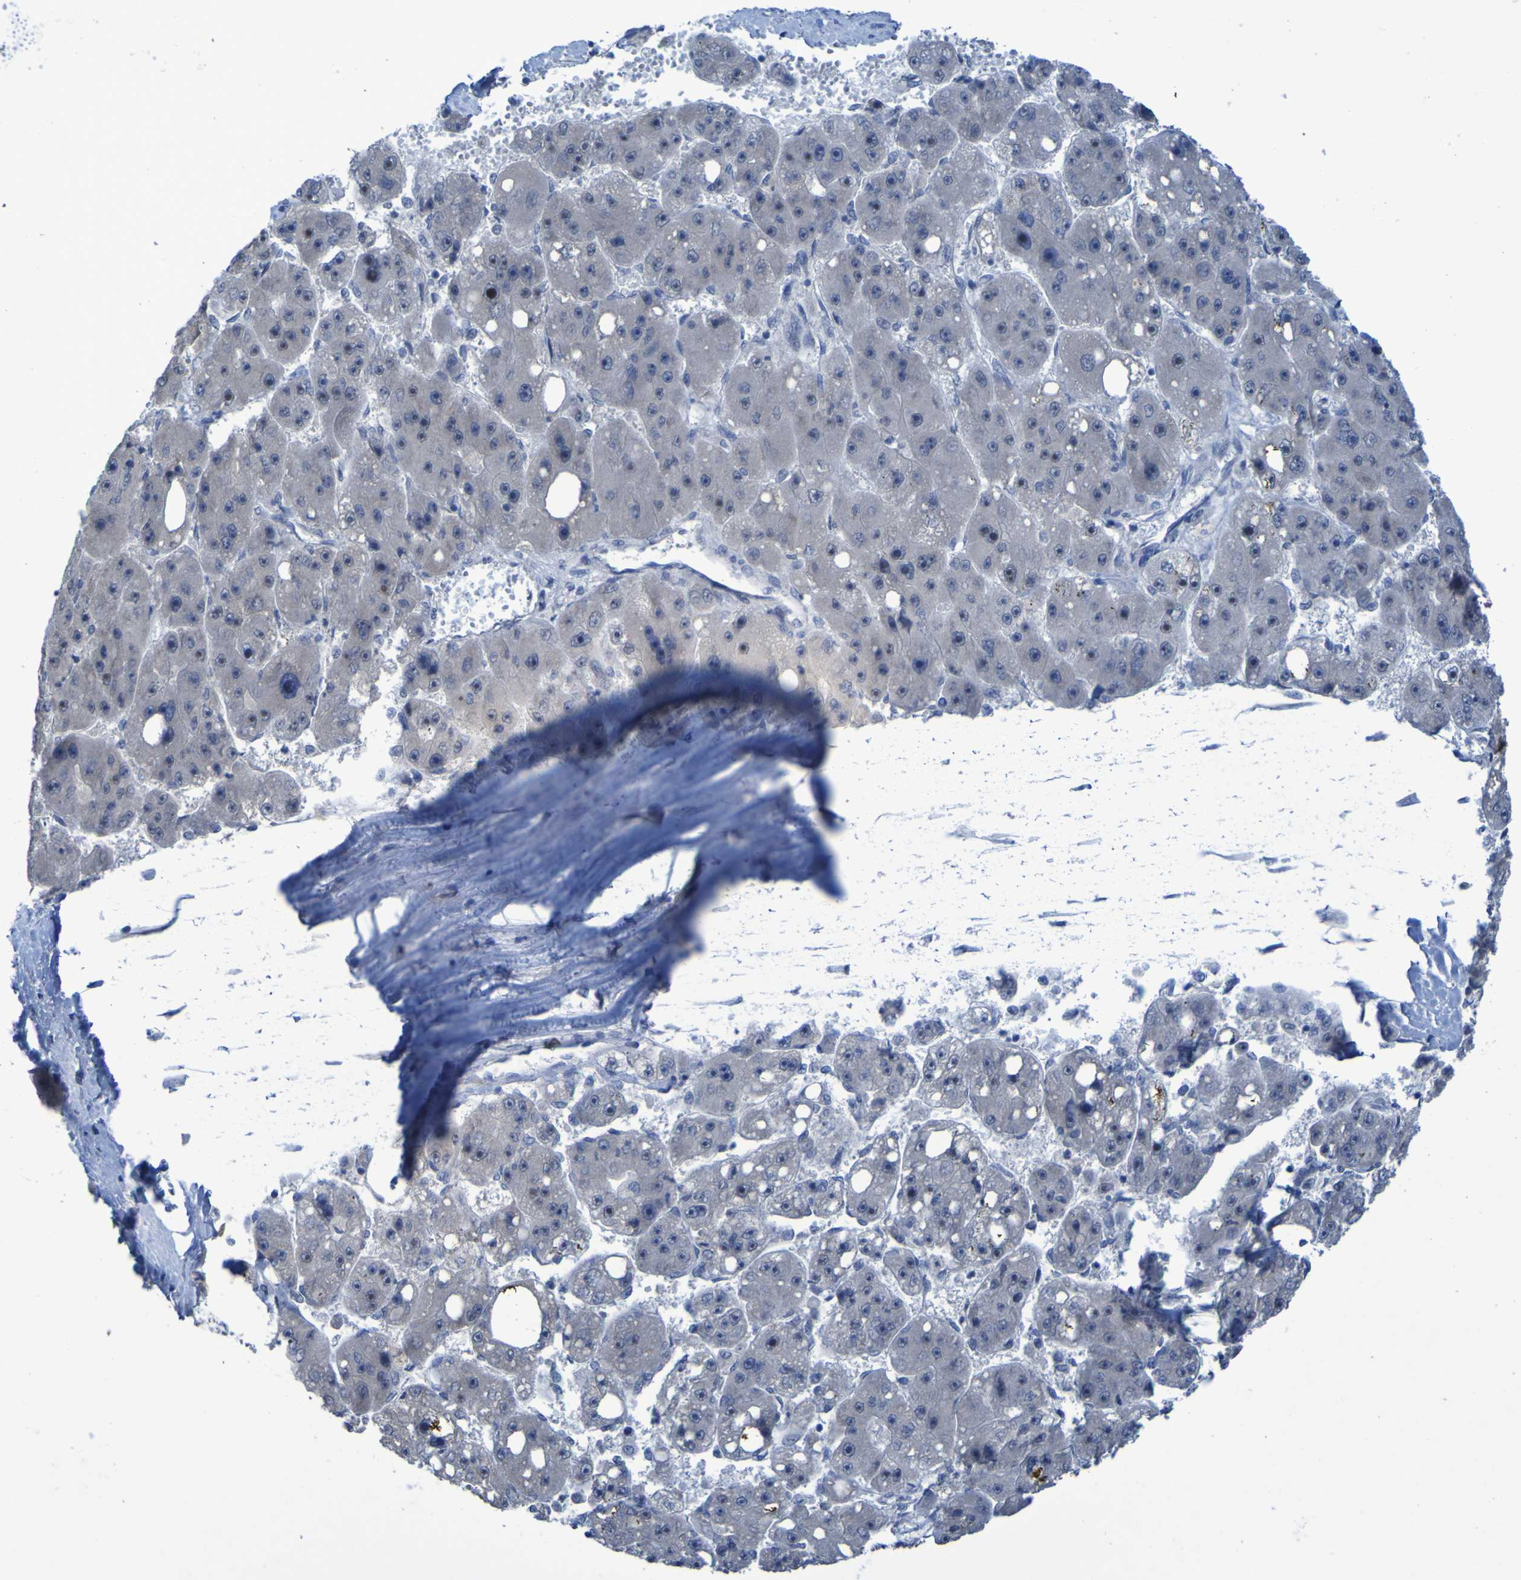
{"staining": {"intensity": "negative", "quantity": "none", "location": "none"}, "tissue": "liver cancer", "cell_type": "Tumor cells", "image_type": "cancer", "snomed": [{"axis": "morphology", "description": "Carcinoma, Hepatocellular, NOS"}, {"axis": "topography", "description": "Liver"}], "caption": "High magnification brightfield microscopy of liver cancer (hepatocellular carcinoma) stained with DAB (3,3'-diaminobenzidine) (brown) and counterstained with hematoxylin (blue): tumor cells show no significant positivity.", "gene": "CLDN18", "patient": {"sex": "female", "age": 61}}